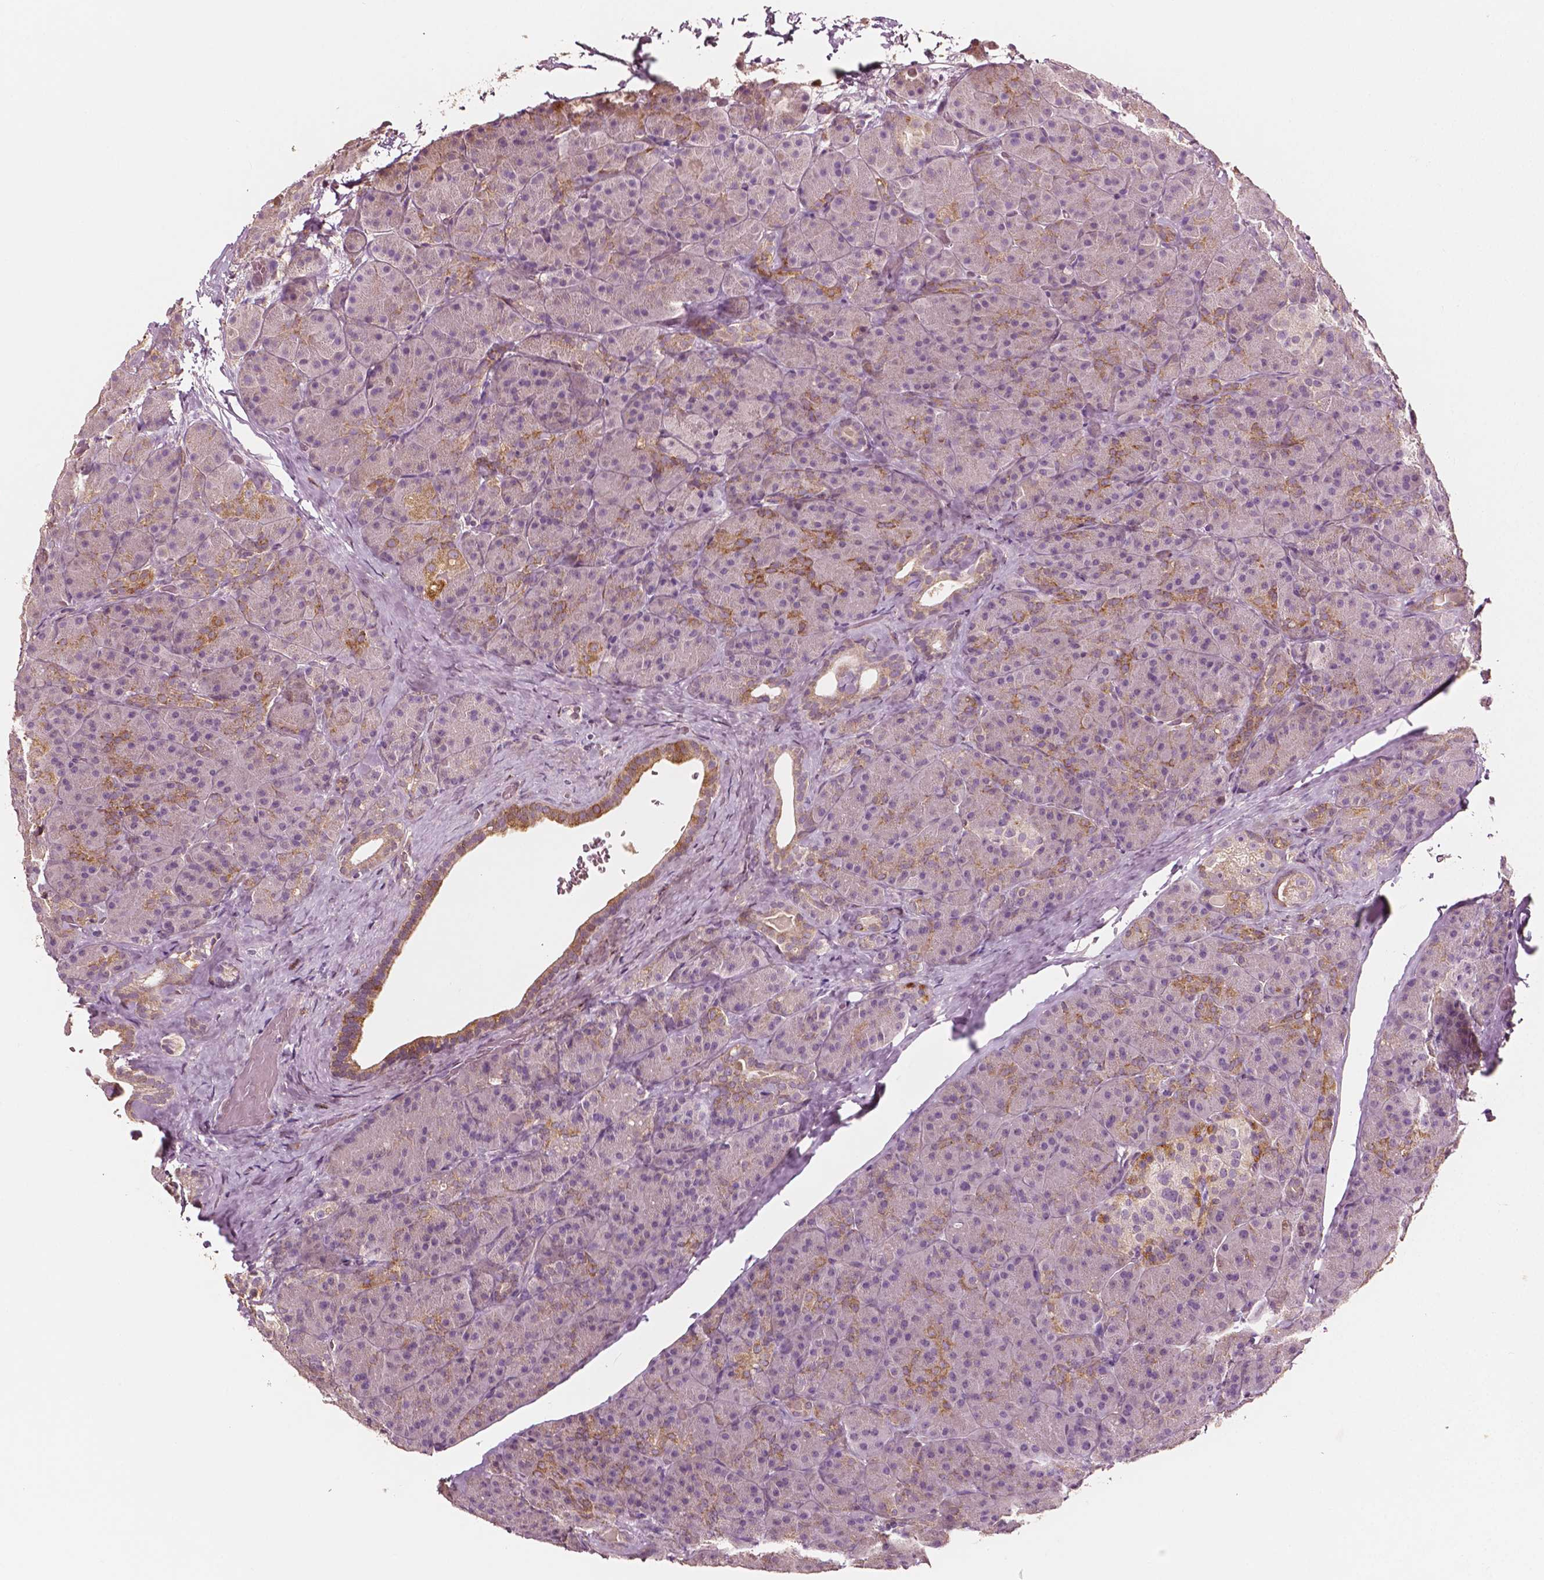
{"staining": {"intensity": "moderate", "quantity": "<25%", "location": "cytoplasmic/membranous"}, "tissue": "pancreas", "cell_type": "Exocrine glandular cells", "image_type": "normal", "snomed": [{"axis": "morphology", "description": "Normal tissue, NOS"}, {"axis": "topography", "description": "Pancreas"}], "caption": "Protein expression analysis of unremarkable pancreas exhibits moderate cytoplasmic/membranous expression in about <25% of exocrine glandular cells.", "gene": "MCL1", "patient": {"sex": "male", "age": 57}}